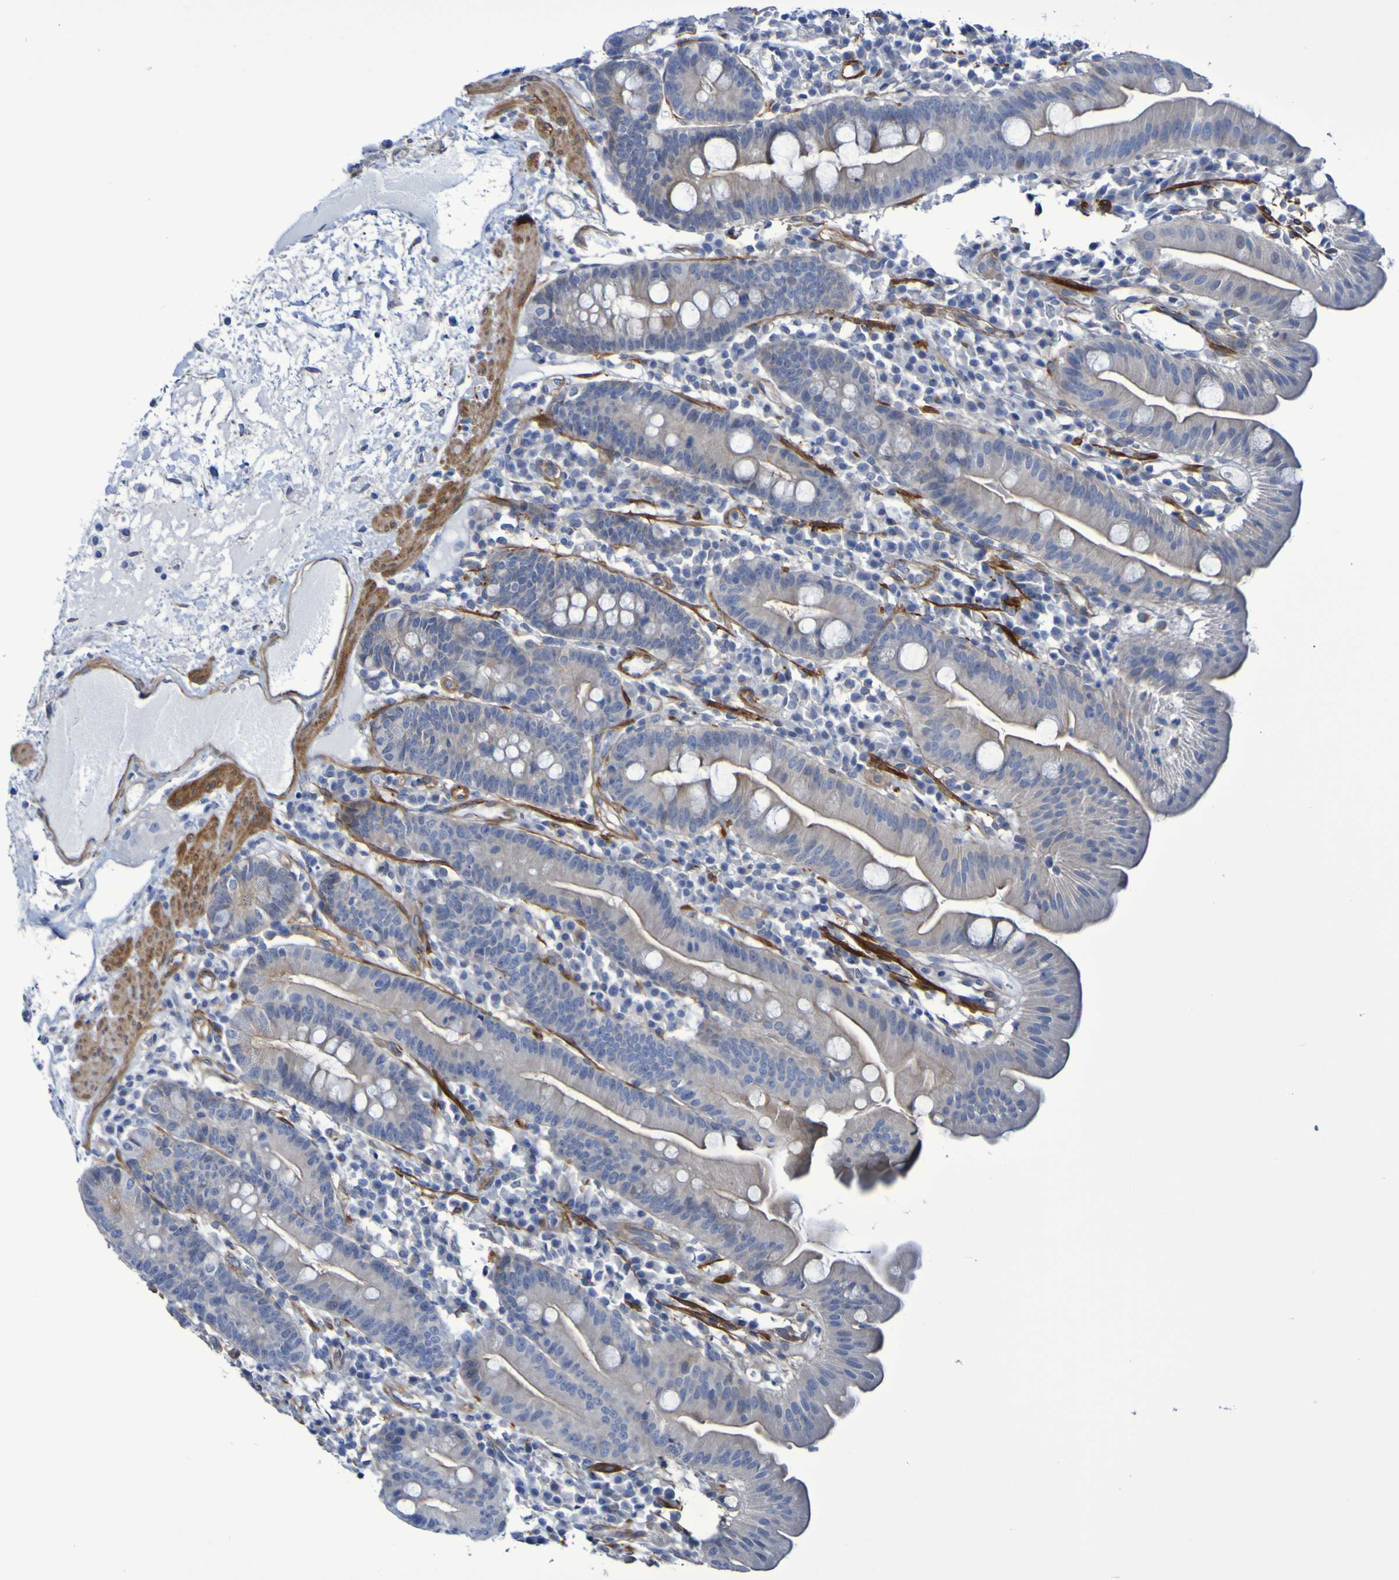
{"staining": {"intensity": "moderate", "quantity": "25%-75%", "location": "cytoplasmic/membranous"}, "tissue": "duodenum", "cell_type": "Glandular cells", "image_type": "normal", "snomed": [{"axis": "morphology", "description": "Normal tissue, NOS"}, {"axis": "topography", "description": "Duodenum"}], "caption": "Immunohistochemical staining of benign human duodenum demonstrates moderate cytoplasmic/membranous protein positivity in about 25%-75% of glandular cells.", "gene": "LPP", "patient": {"sex": "male", "age": 50}}